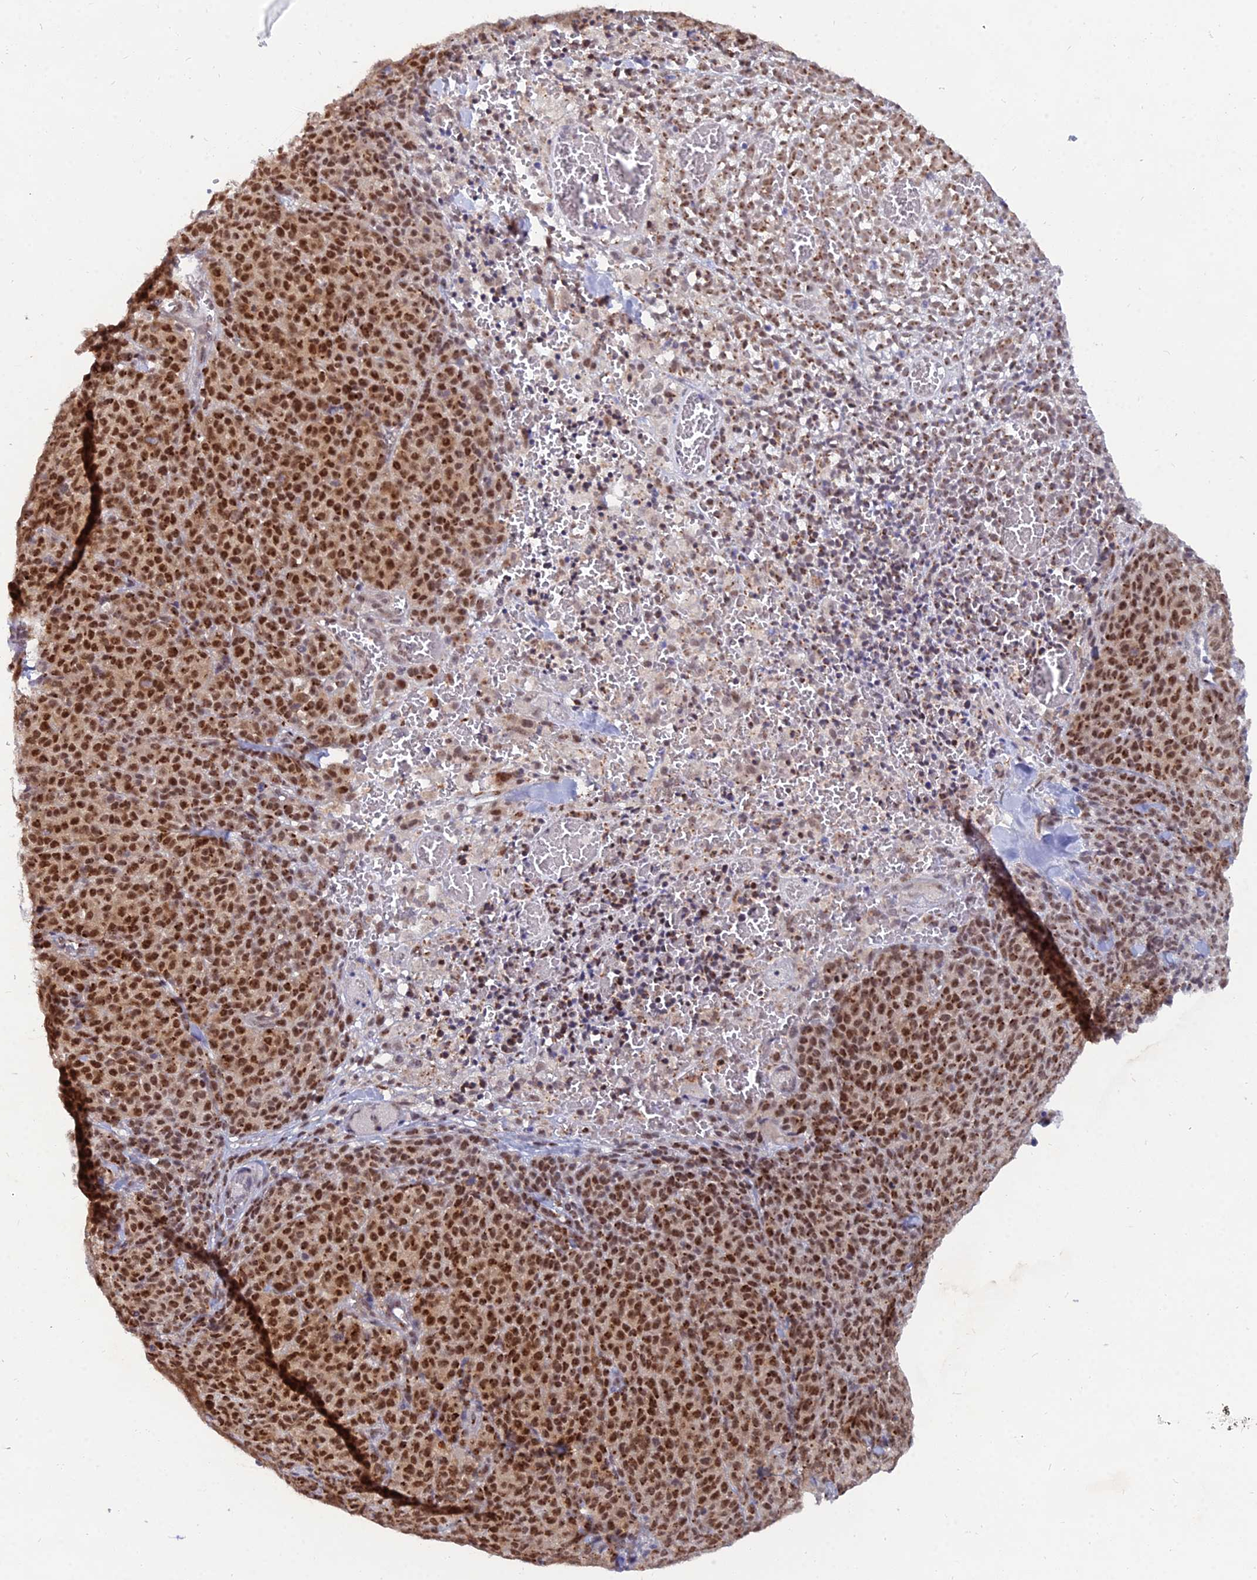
{"staining": {"intensity": "strong", "quantity": ">75%", "location": "cytoplasmic/membranous,nuclear"}, "tissue": "melanoma", "cell_type": "Tumor cells", "image_type": "cancer", "snomed": [{"axis": "morphology", "description": "Normal tissue, NOS"}, {"axis": "morphology", "description": "Malignant melanoma, NOS"}, {"axis": "topography", "description": "Skin"}], "caption": "Immunohistochemistry (IHC) (DAB (3,3'-diaminobenzidine)) staining of human melanoma shows strong cytoplasmic/membranous and nuclear protein positivity in approximately >75% of tumor cells. Using DAB (brown) and hematoxylin (blue) stains, captured at high magnification using brightfield microscopy.", "gene": "THOC3", "patient": {"sex": "female", "age": 34}}